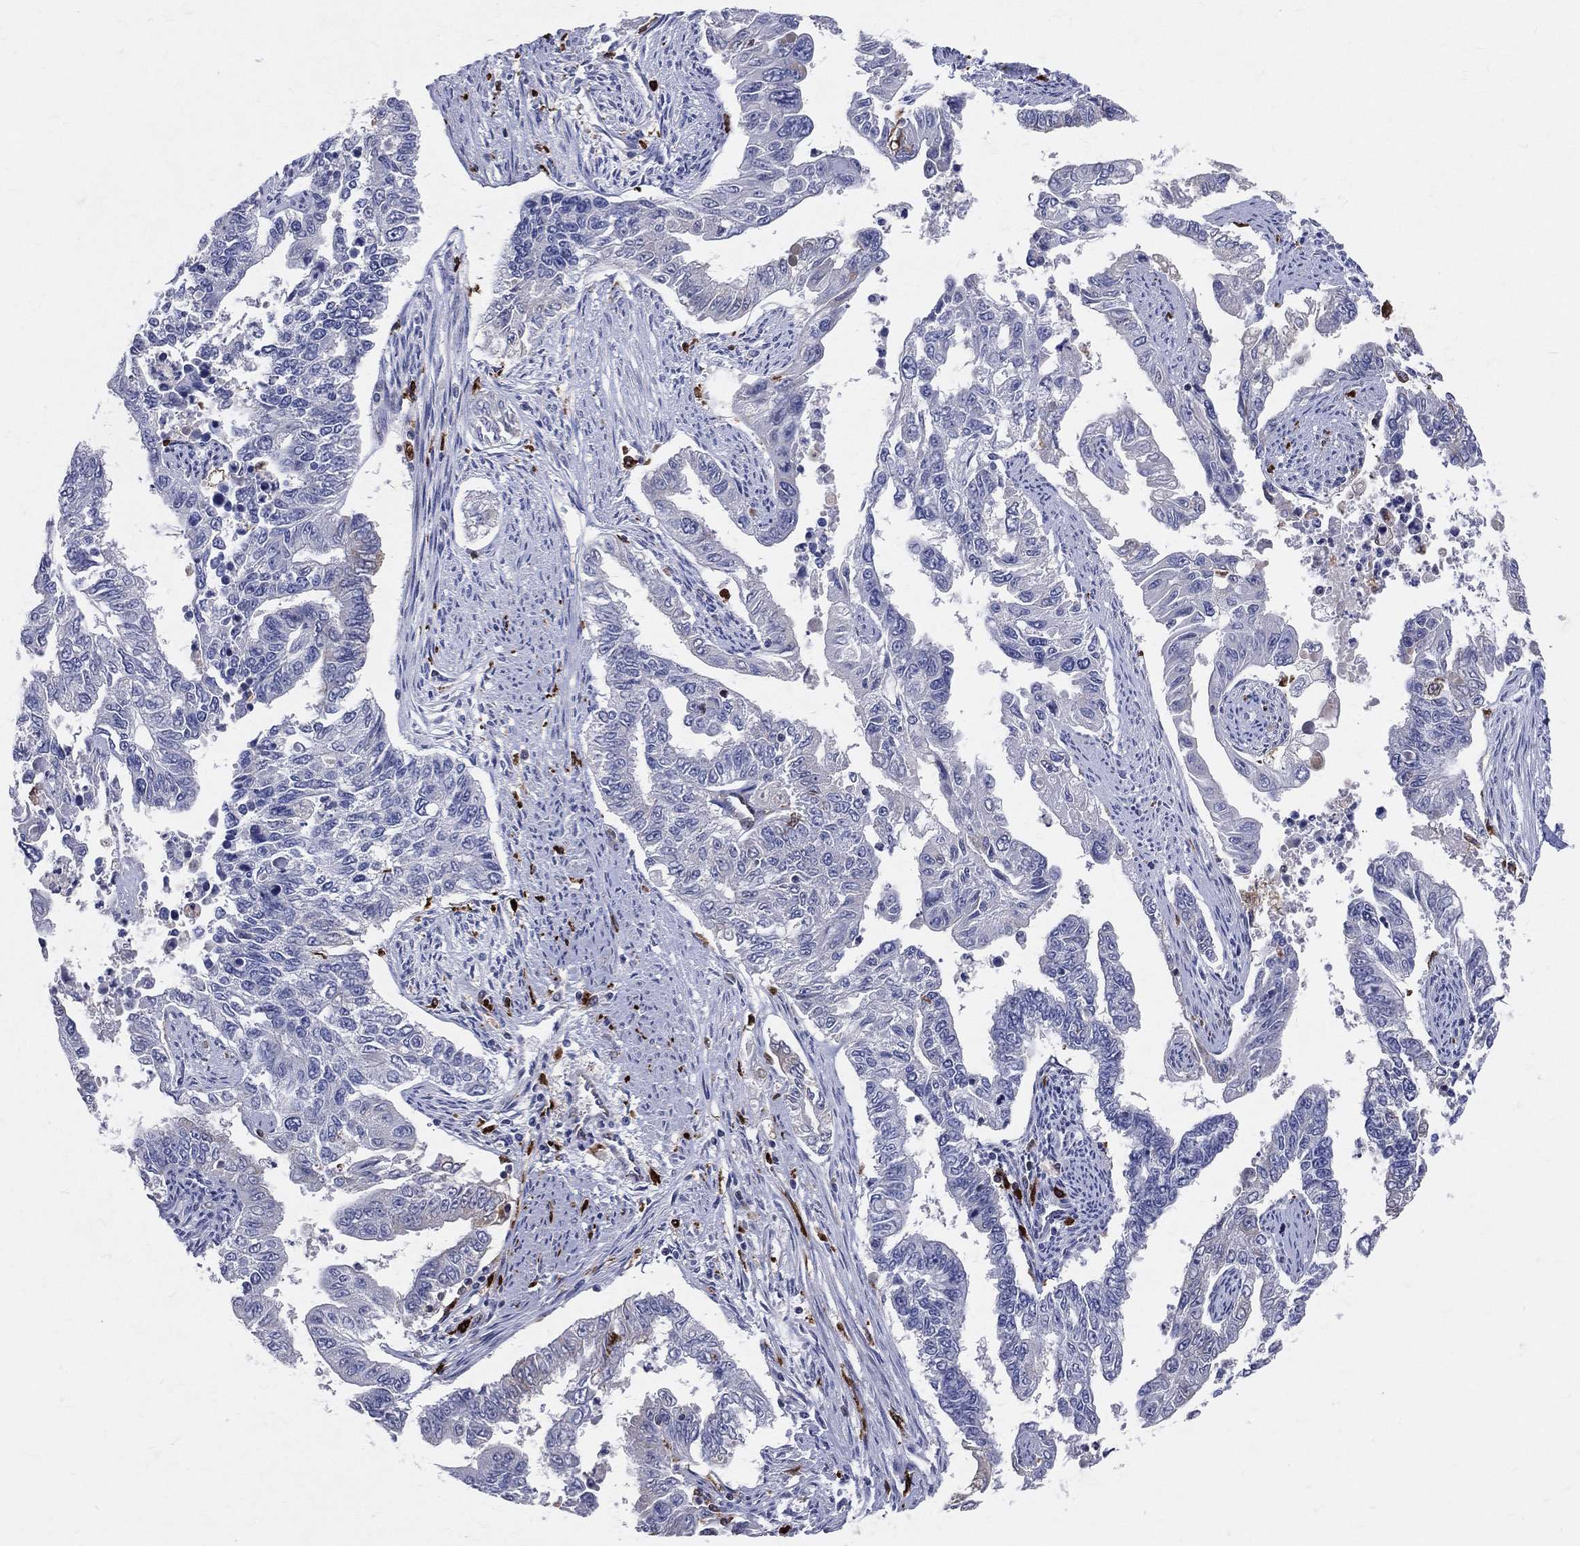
{"staining": {"intensity": "negative", "quantity": "none", "location": "none"}, "tissue": "endometrial cancer", "cell_type": "Tumor cells", "image_type": "cancer", "snomed": [{"axis": "morphology", "description": "Adenocarcinoma, NOS"}, {"axis": "topography", "description": "Uterus"}], "caption": "The image reveals no significant staining in tumor cells of endometrial cancer (adenocarcinoma). (IHC, brightfield microscopy, high magnification).", "gene": "CD74", "patient": {"sex": "female", "age": 59}}